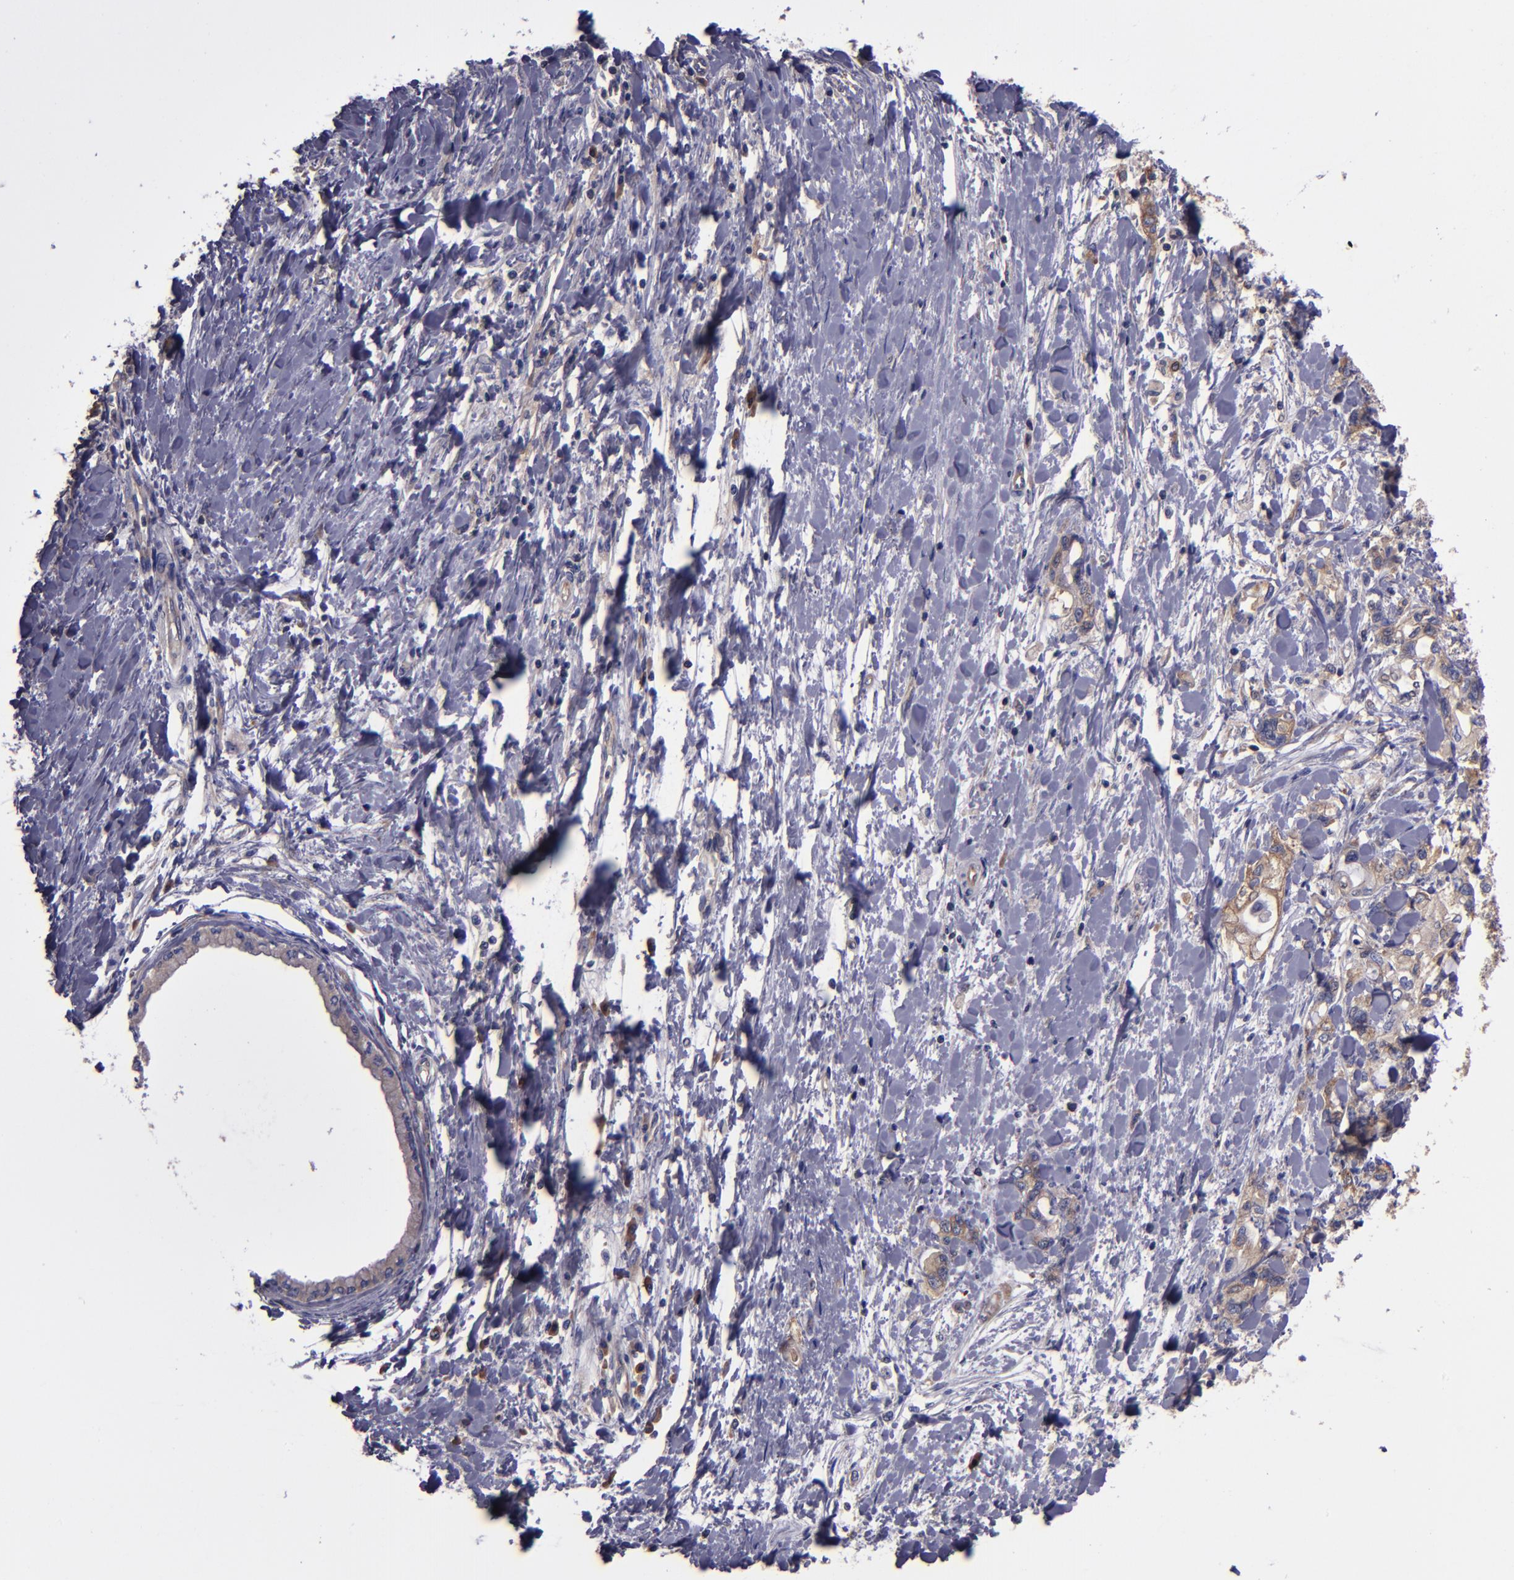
{"staining": {"intensity": "weak", "quantity": "25%-75%", "location": "cytoplasmic/membranous"}, "tissue": "pancreatic cancer", "cell_type": "Tumor cells", "image_type": "cancer", "snomed": [{"axis": "morphology", "description": "Adenocarcinoma, NOS"}, {"axis": "topography", "description": "Pancreas"}], "caption": "Pancreatic adenocarcinoma stained with immunohistochemistry (IHC) displays weak cytoplasmic/membranous expression in approximately 25%-75% of tumor cells.", "gene": "CARS1", "patient": {"sex": "male", "age": 79}}